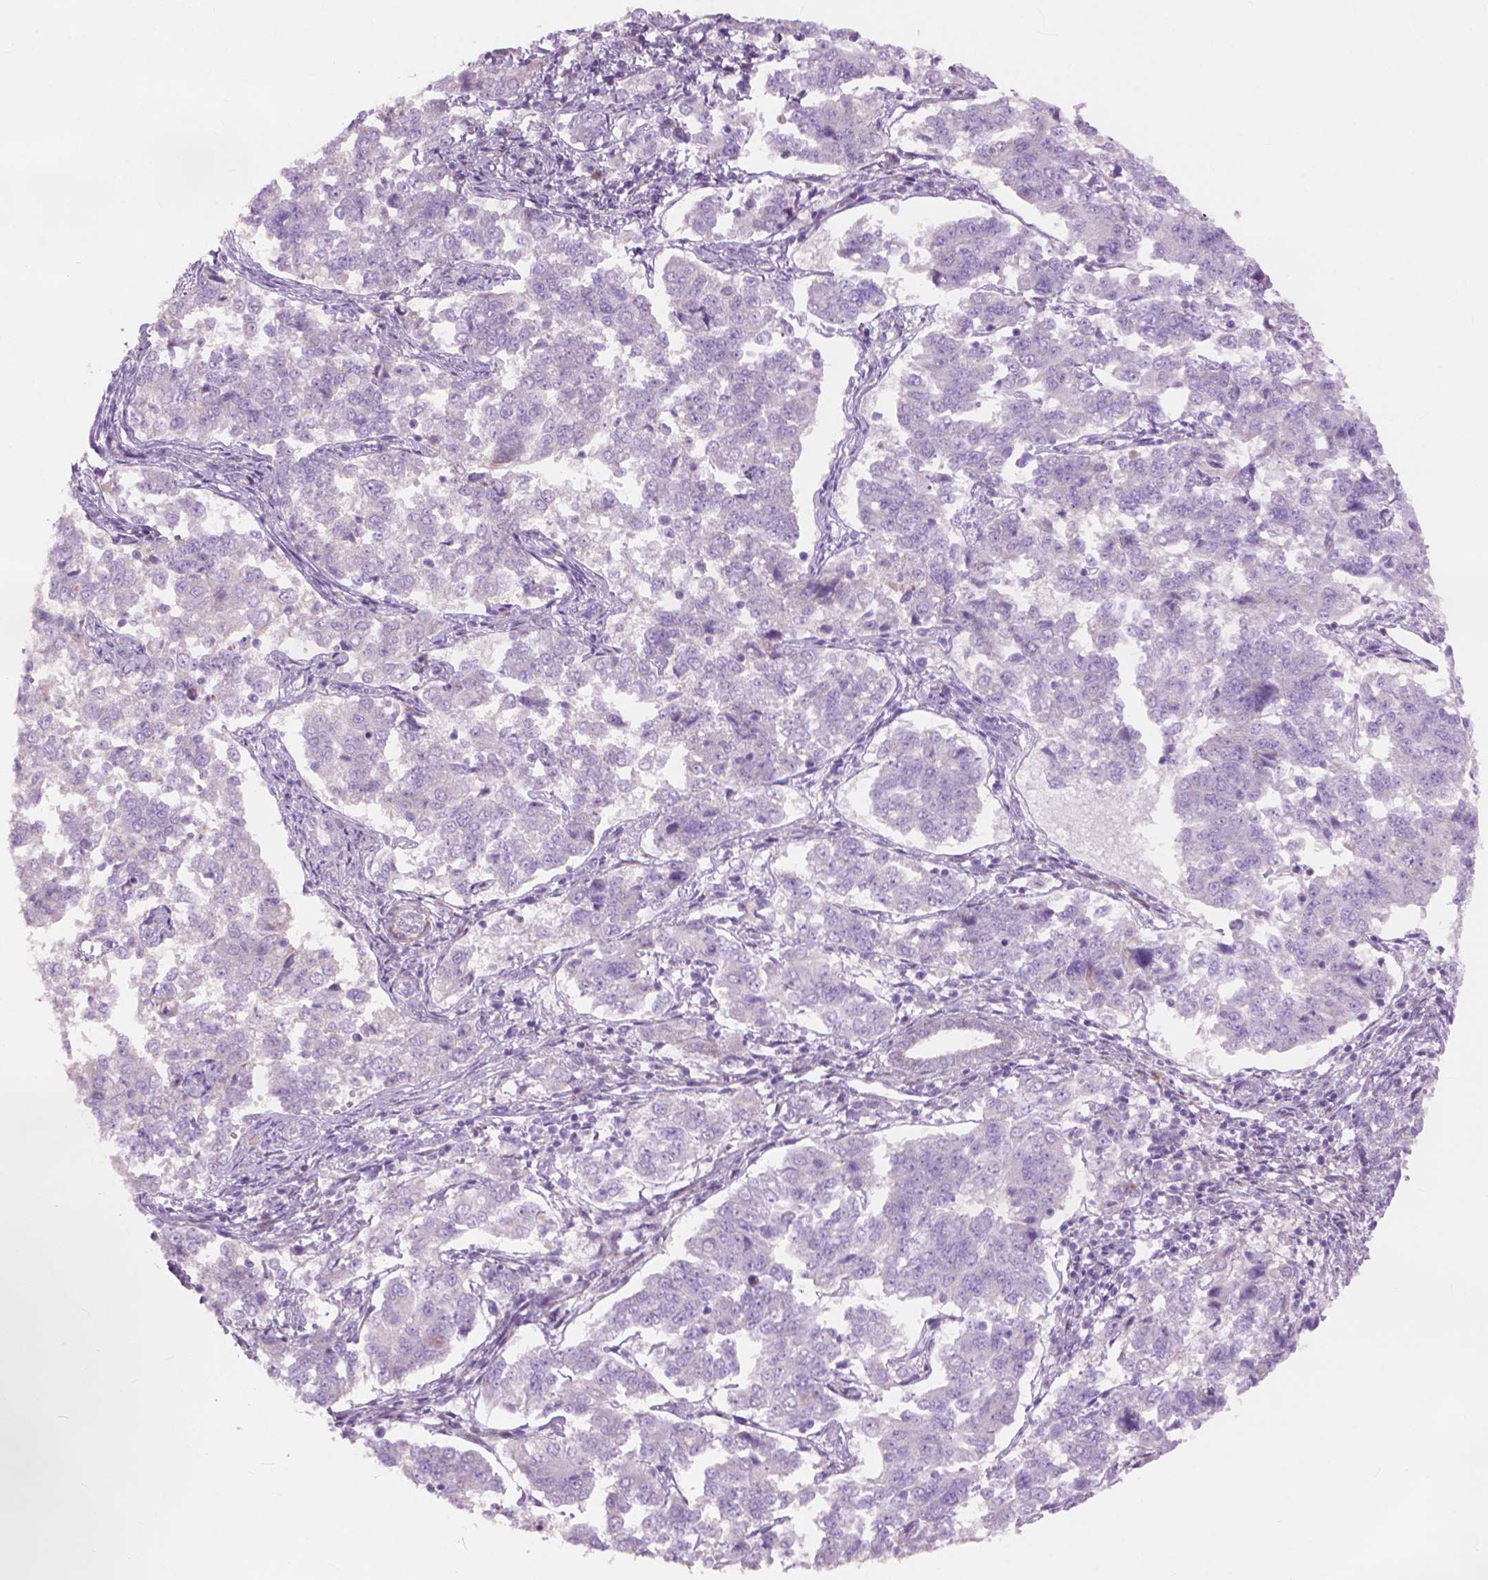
{"staining": {"intensity": "negative", "quantity": "none", "location": "none"}, "tissue": "endometrial cancer", "cell_type": "Tumor cells", "image_type": "cancer", "snomed": [{"axis": "morphology", "description": "Adenocarcinoma, NOS"}, {"axis": "topography", "description": "Endometrium"}], "caption": "Immunohistochemistry (IHC) histopathology image of neoplastic tissue: human endometrial cancer (adenocarcinoma) stained with DAB demonstrates no significant protein expression in tumor cells.", "gene": "MORN1", "patient": {"sex": "female", "age": 43}}